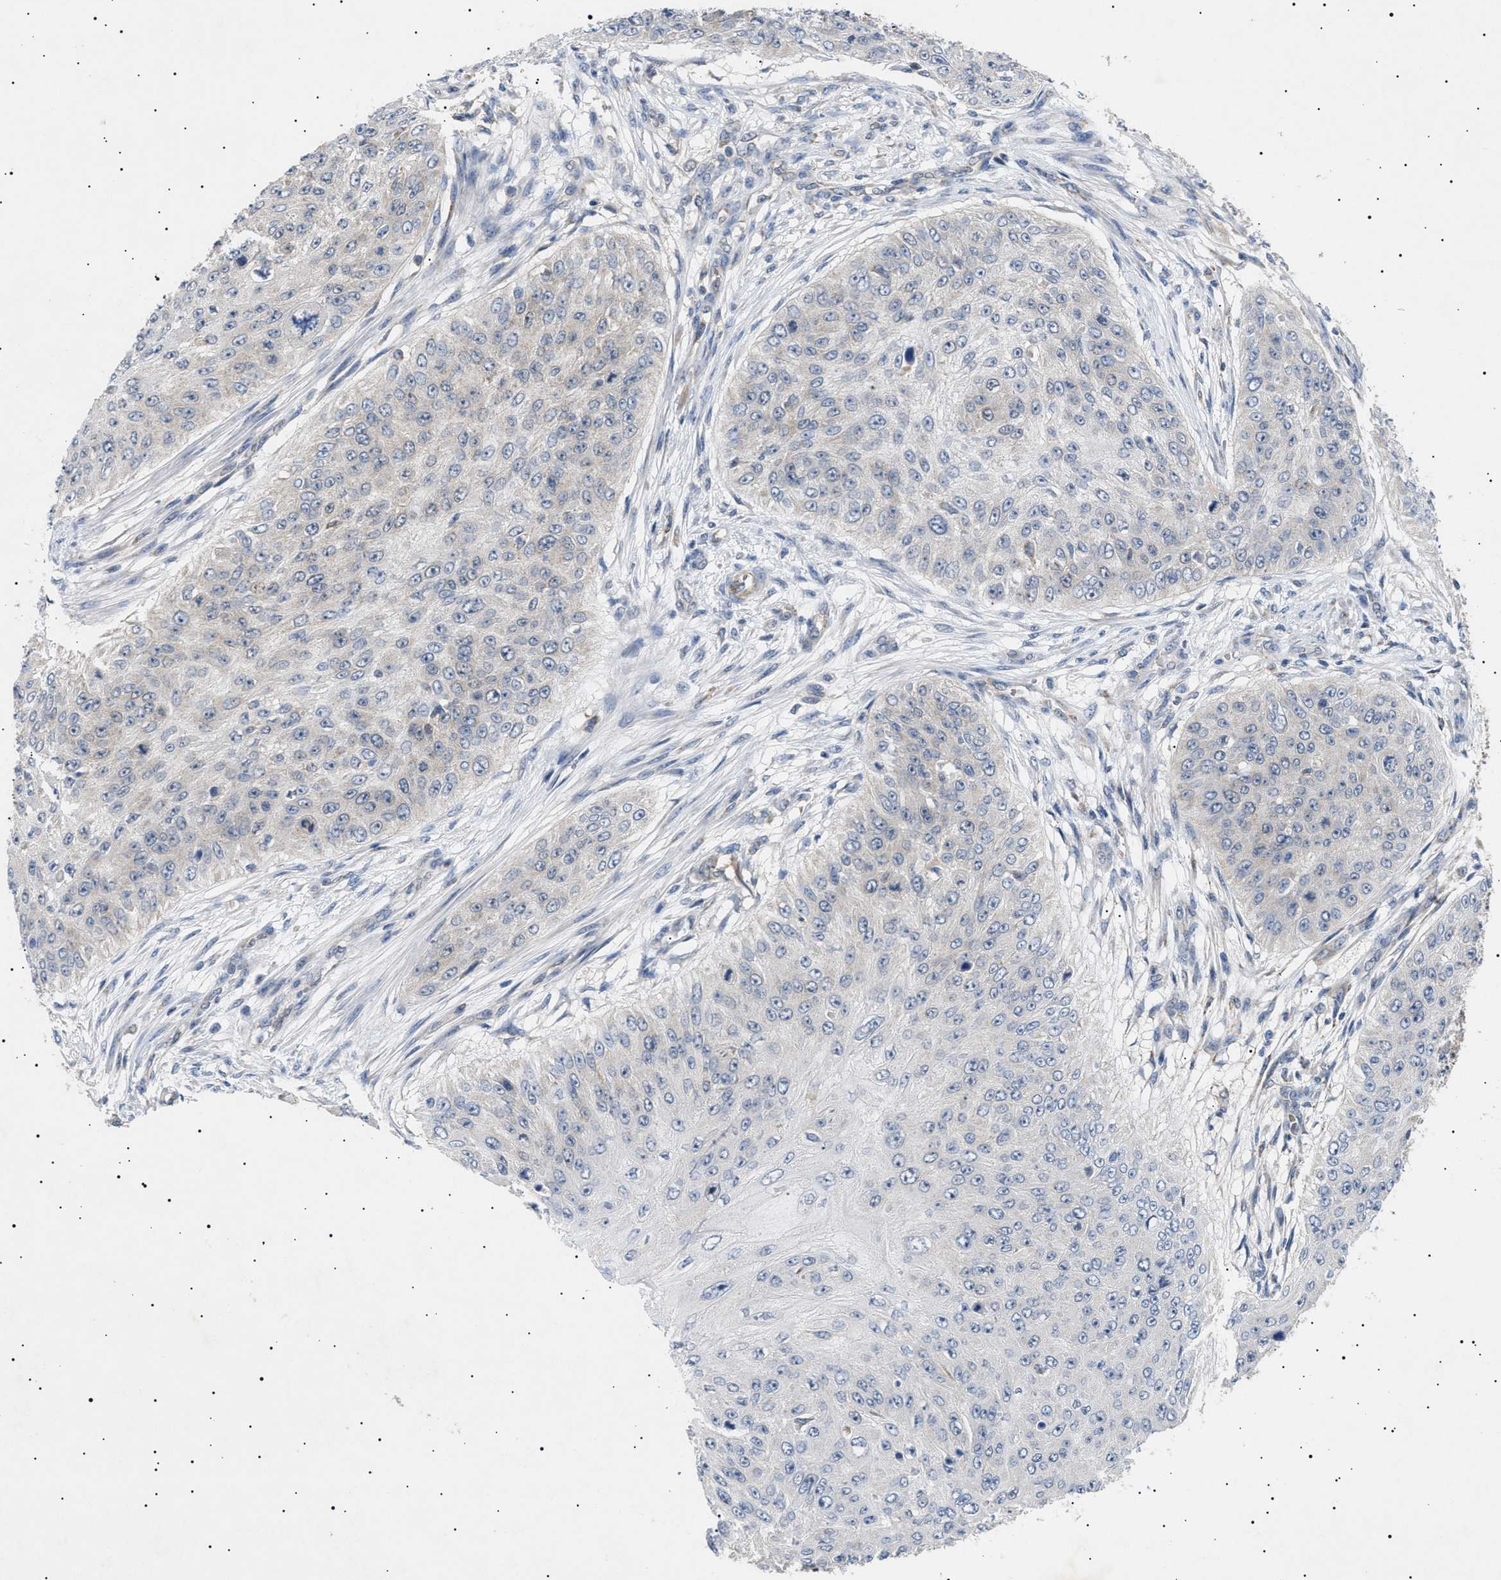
{"staining": {"intensity": "negative", "quantity": "none", "location": "none"}, "tissue": "skin cancer", "cell_type": "Tumor cells", "image_type": "cancer", "snomed": [{"axis": "morphology", "description": "Squamous cell carcinoma, NOS"}, {"axis": "topography", "description": "Skin"}], "caption": "This is a micrograph of IHC staining of skin cancer, which shows no positivity in tumor cells.", "gene": "SIRT5", "patient": {"sex": "female", "age": 80}}